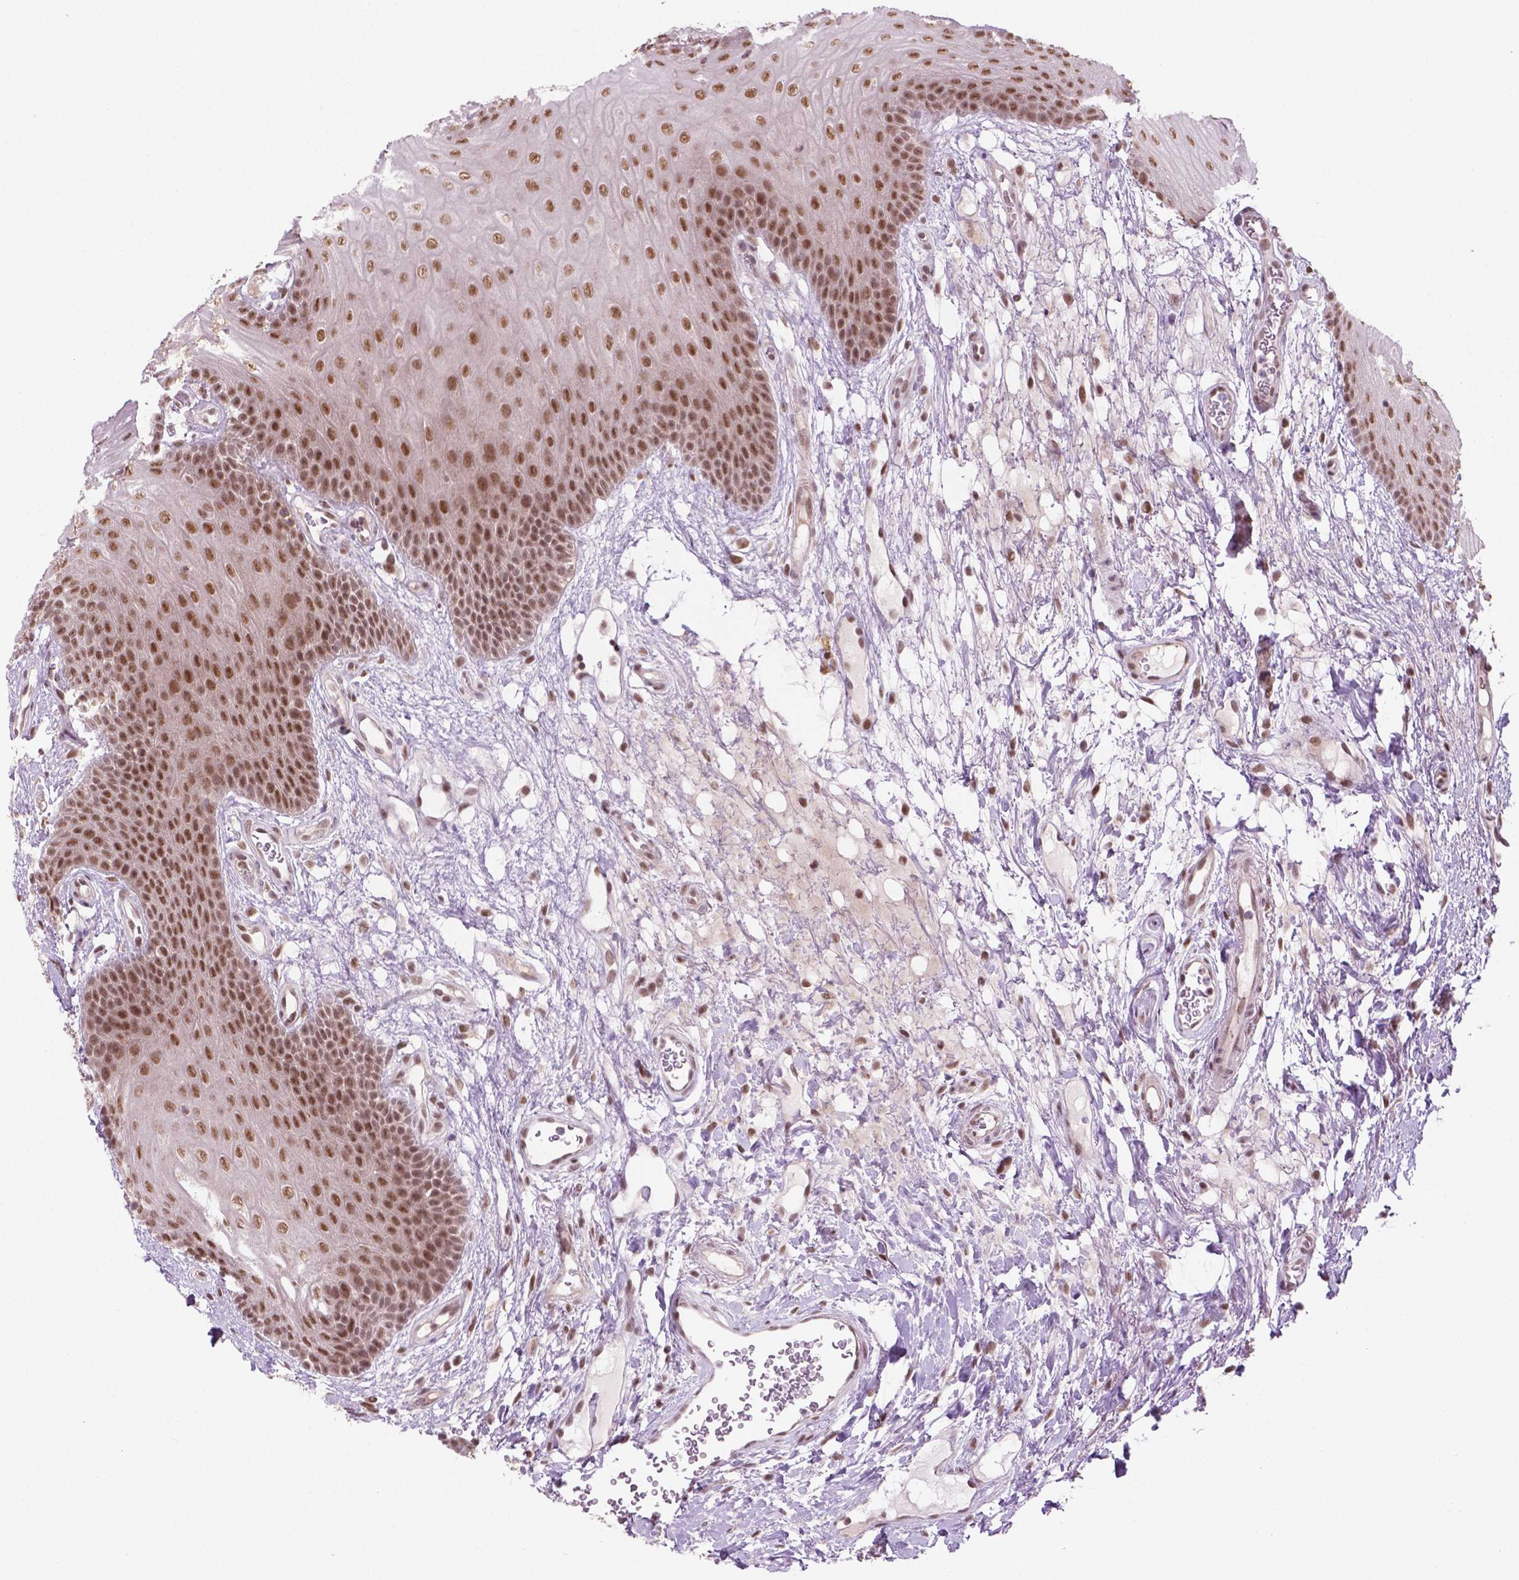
{"staining": {"intensity": "moderate", "quantity": ">75%", "location": "nuclear"}, "tissue": "oral mucosa", "cell_type": "Squamous epithelial cells", "image_type": "normal", "snomed": [{"axis": "morphology", "description": "Normal tissue, NOS"}, {"axis": "morphology", "description": "Squamous cell carcinoma, NOS"}, {"axis": "topography", "description": "Oral tissue"}, {"axis": "topography", "description": "Head-Neck"}], "caption": "Approximately >75% of squamous epithelial cells in normal oral mucosa display moderate nuclear protein staining as visualized by brown immunohistochemical staining.", "gene": "PHAX", "patient": {"sex": "male", "age": 78}}